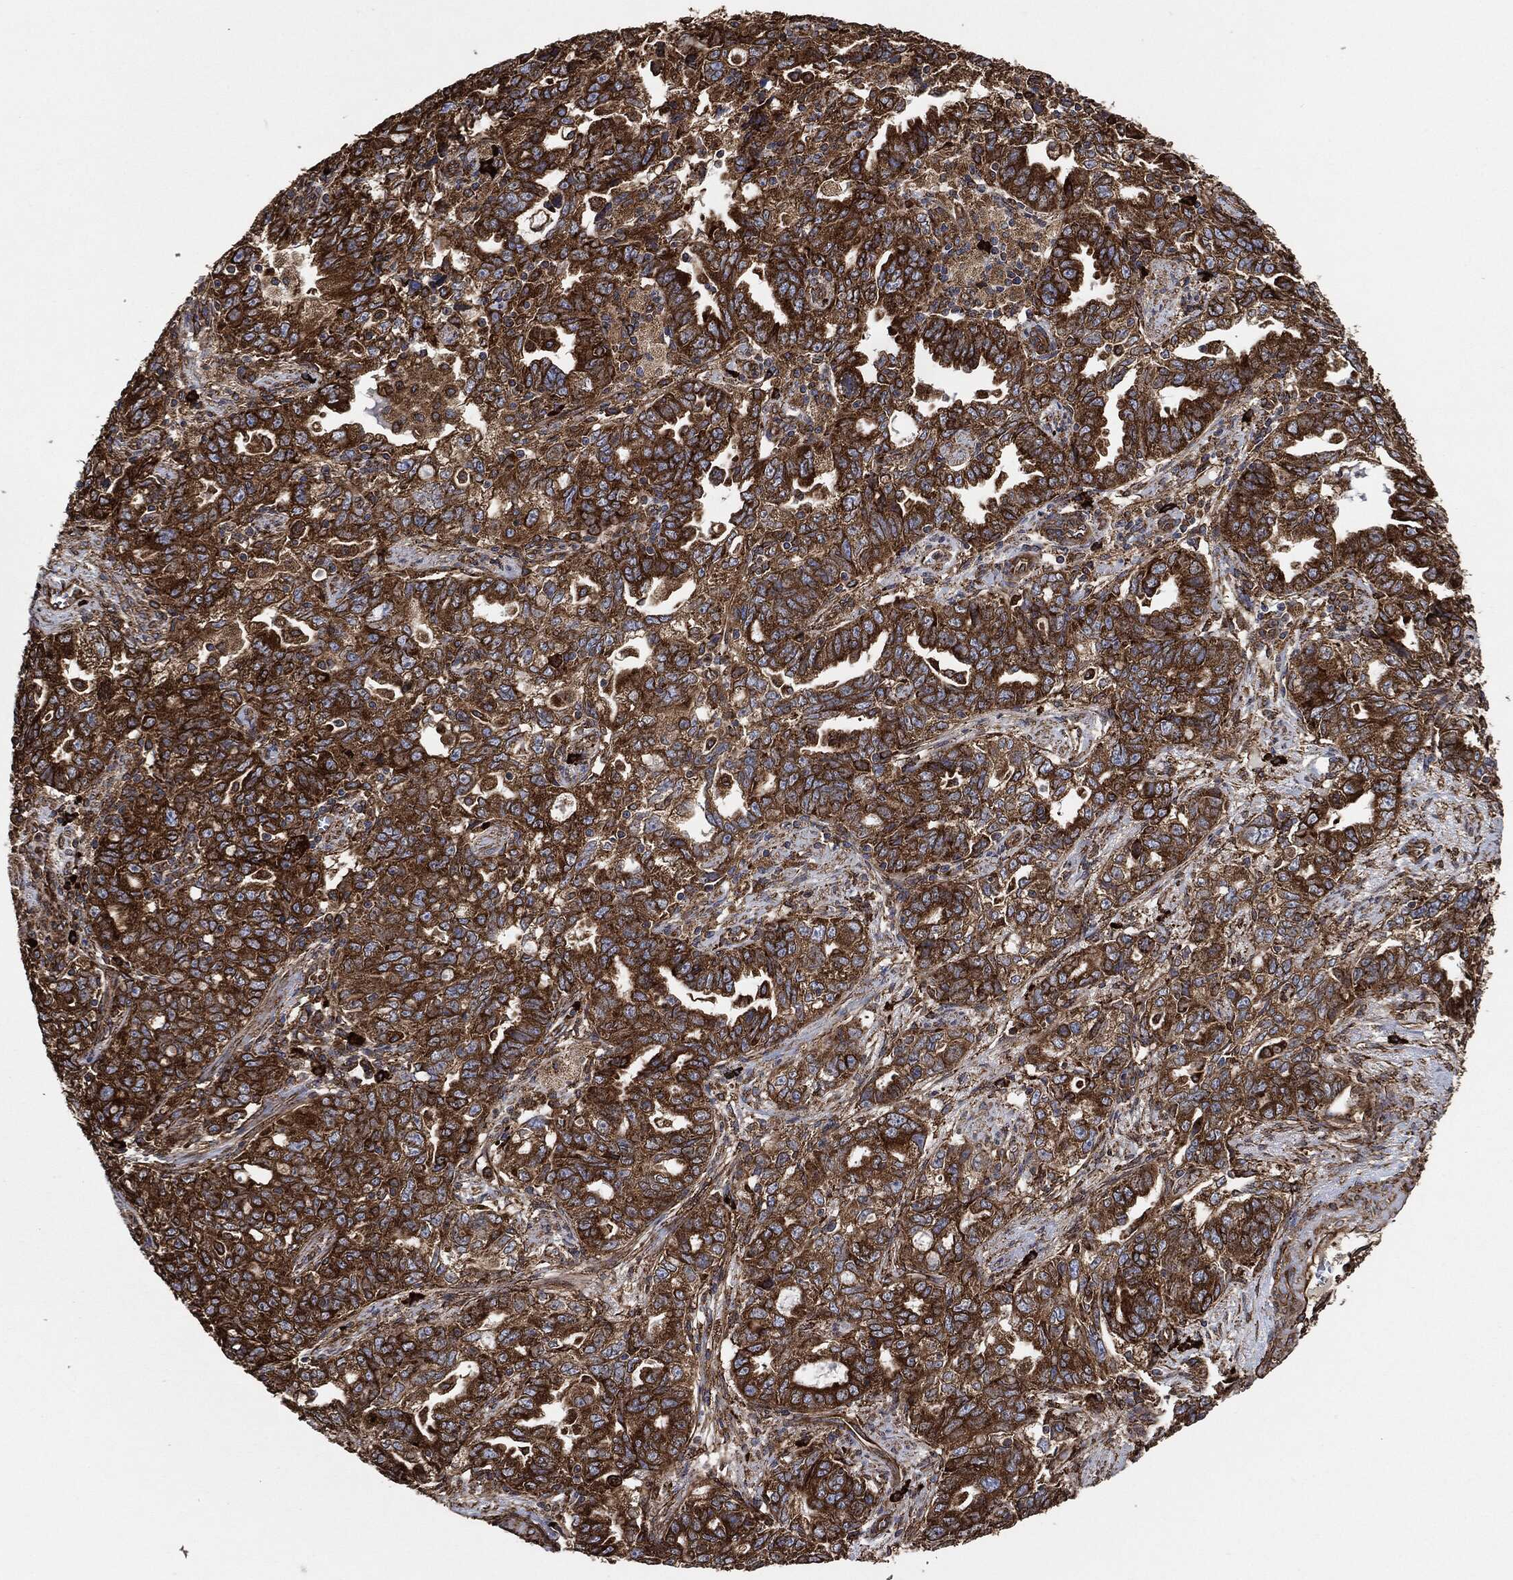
{"staining": {"intensity": "strong", "quantity": ">75%", "location": "cytoplasmic/membranous"}, "tissue": "ovarian cancer", "cell_type": "Tumor cells", "image_type": "cancer", "snomed": [{"axis": "morphology", "description": "Cystadenocarcinoma, serous, NOS"}, {"axis": "topography", "description": "Ovary"}], "caption": "Human ovarian serous cystadenocarcinoma stained with a brown dye displays strong cytoplasmic/membranous positive expression in about >75% of tumor cells.", "gene": "AMFR", "patient": {"sex": "female", "age": 51}}